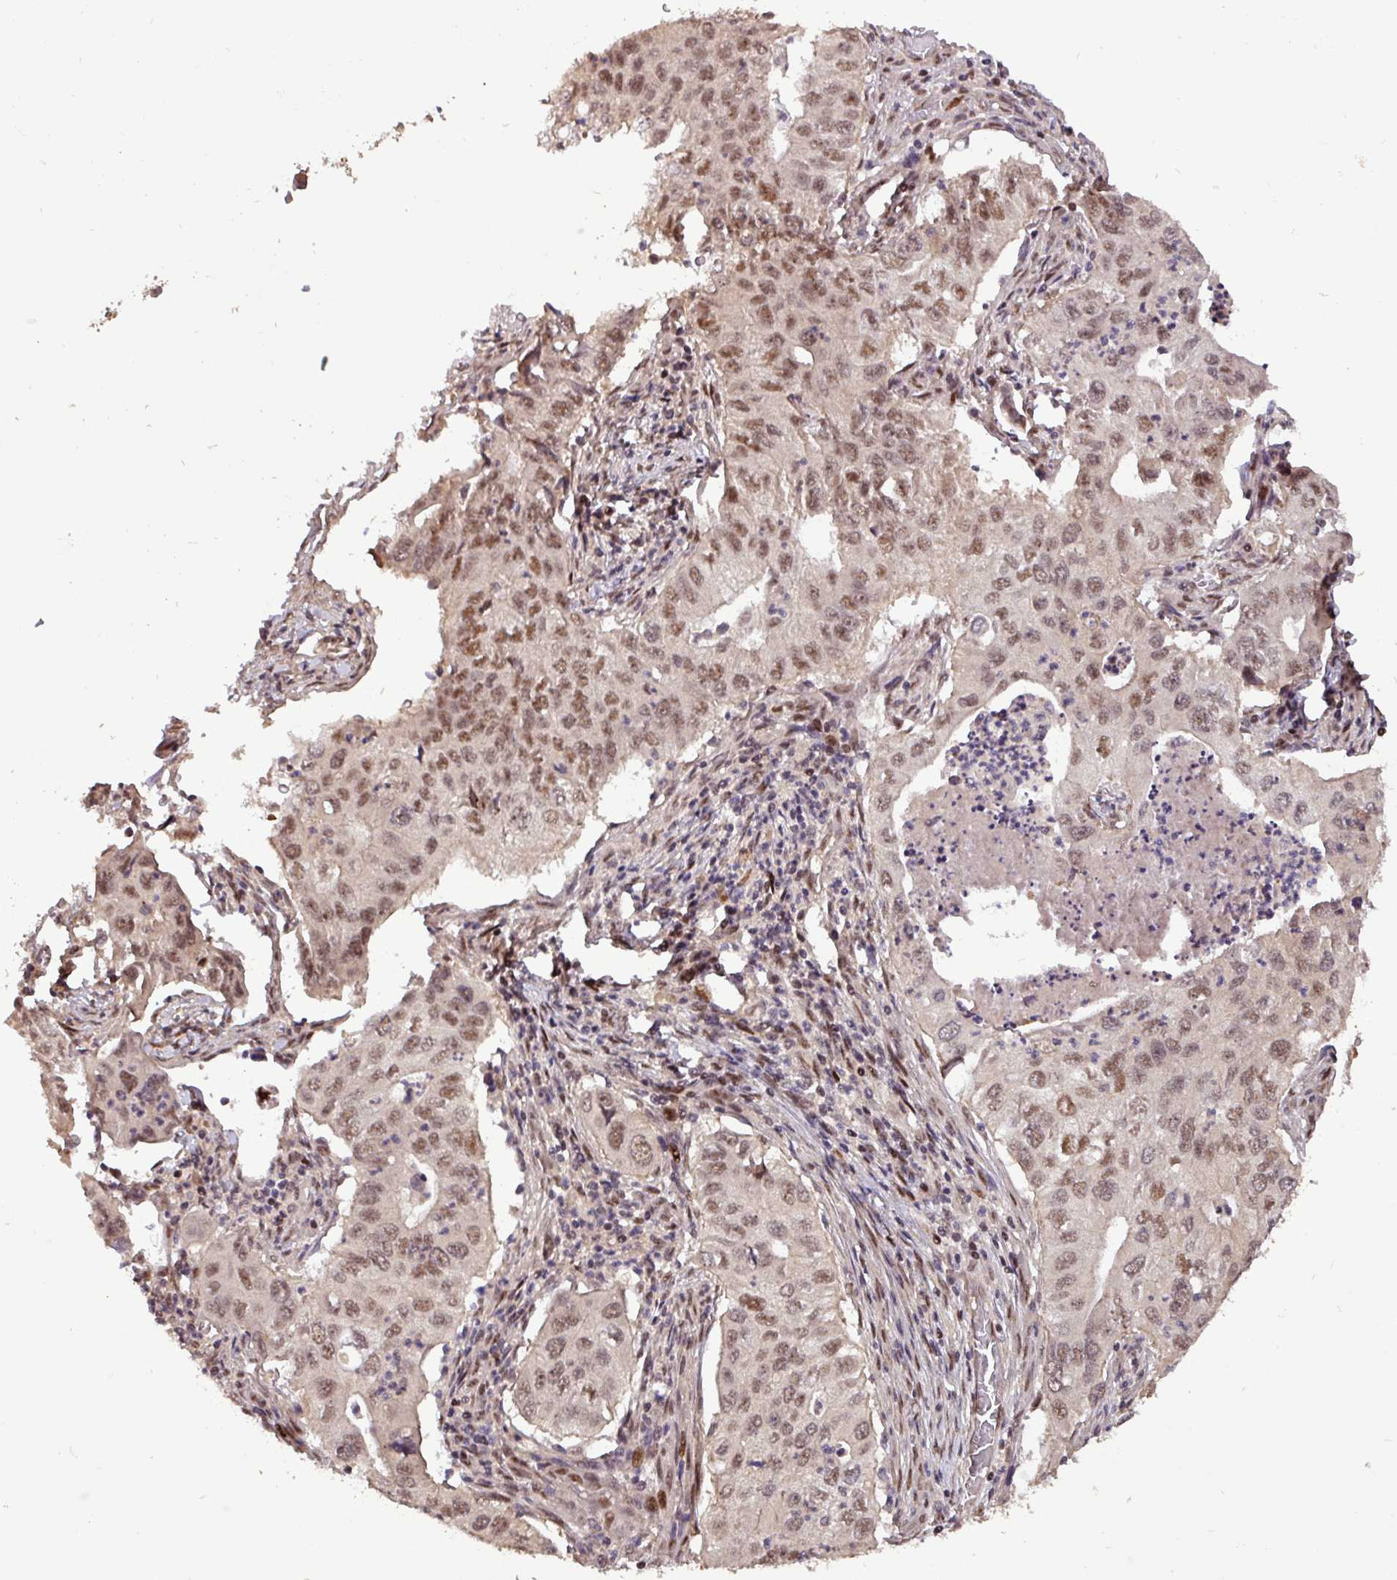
{"staining": {"intensity": "moderate", "quantity": ">75%", "location": "nuclear"}, "tissue": "lung cancer", "cell_type": "Tumor cells", "image_type": "cancer", "snomed": [{"axis": "morphology", "description": "Adenocarcinoma, NOS"}, {"axis": "topography", "description": "Lung"}], "caption": "IHC of lung cancer exhibits medium levels of moderate nuclear expression in approximately >75% of tumor cells.", "gene": "SLC22A24", "patient": {"sex": "male", "age": 48}}